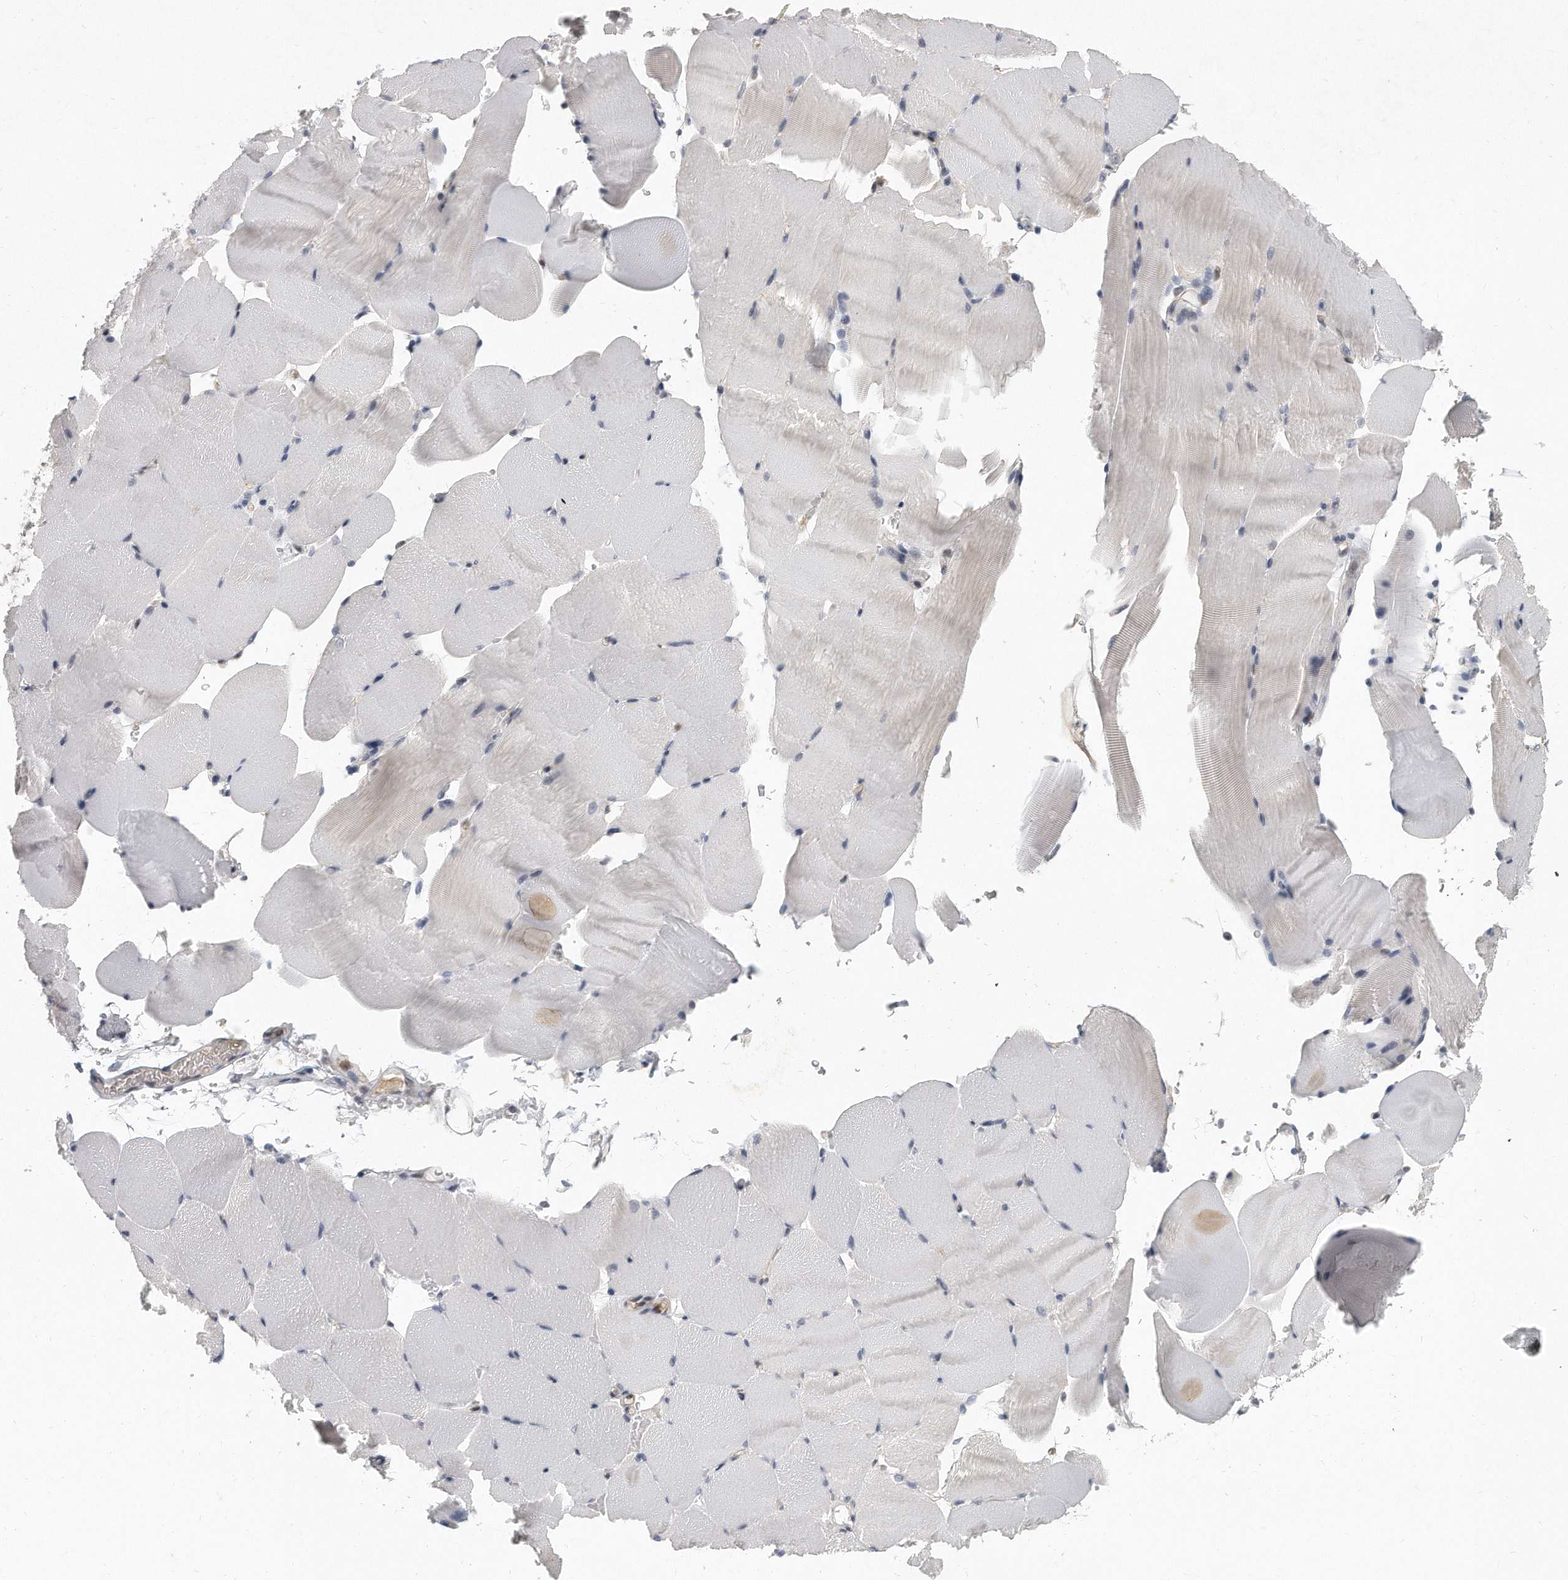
{"staining": {"intensity": "negative", "quantity": "none", "location": "none"}, "tissue": "skeletal muscle", "cell_type": "Myocytes", "image_type": "normal", "snomed": [{"axis": "morphology", "description": "Normal tissue, NOS"}, {"axis": "topography", "description": "Skeletal muscle"}, {"axis": "topography", "description": "Parathyroid gland"}], "caption": "An image of human skeletal muscle is negative for staining in myocytes. (DAB IHC, high magnification).", "gene": "CTBP2", "patient": {"sex": "female", "age": 37}}